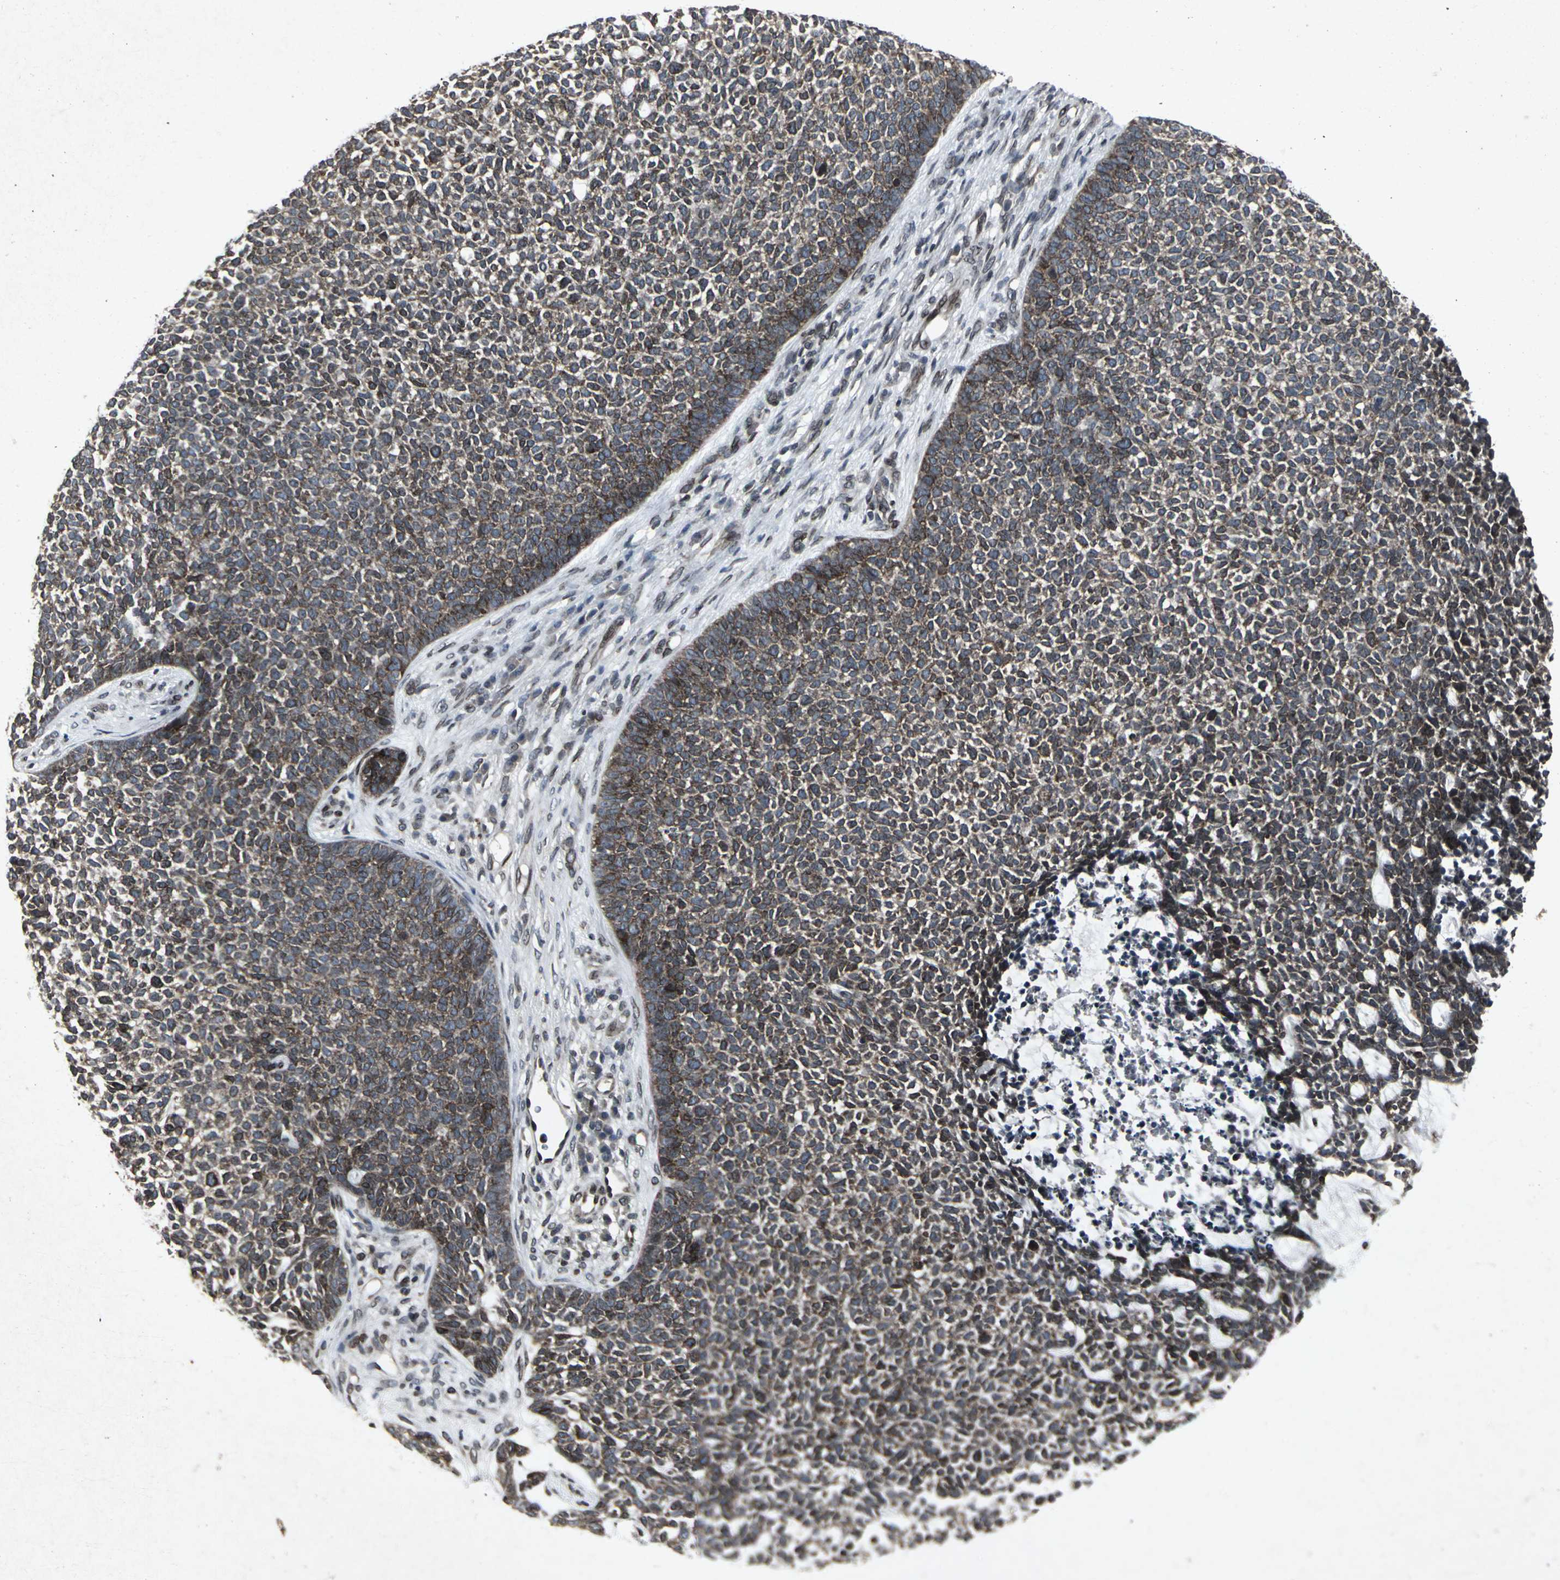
{"staining": {"intensity": "strong", "quantity": ">75%", "location": "cytoplasmic/membranous,nuclear"}, "tissue": "skin cancer", "cell_type": "Tumor cells", "image_type": "cancer", "snomed": [{"axis": "morphology", "description": "Basal cell carcinoma"}, {"axis": "topography", "description": "Skin"}], "caption": "Immunohistochemical staining of basal cell carcinoma (skin) shows strong cytoplasmic/membranous and nuclear protein positivity in about >75% of tumor cells. Using DAB (brown) and hematoxylin (blue) stains, captured at high magnification using brightfield microscopy.", "gene": "SH2B3", "patient": {"sex": "female", "age": 84}}